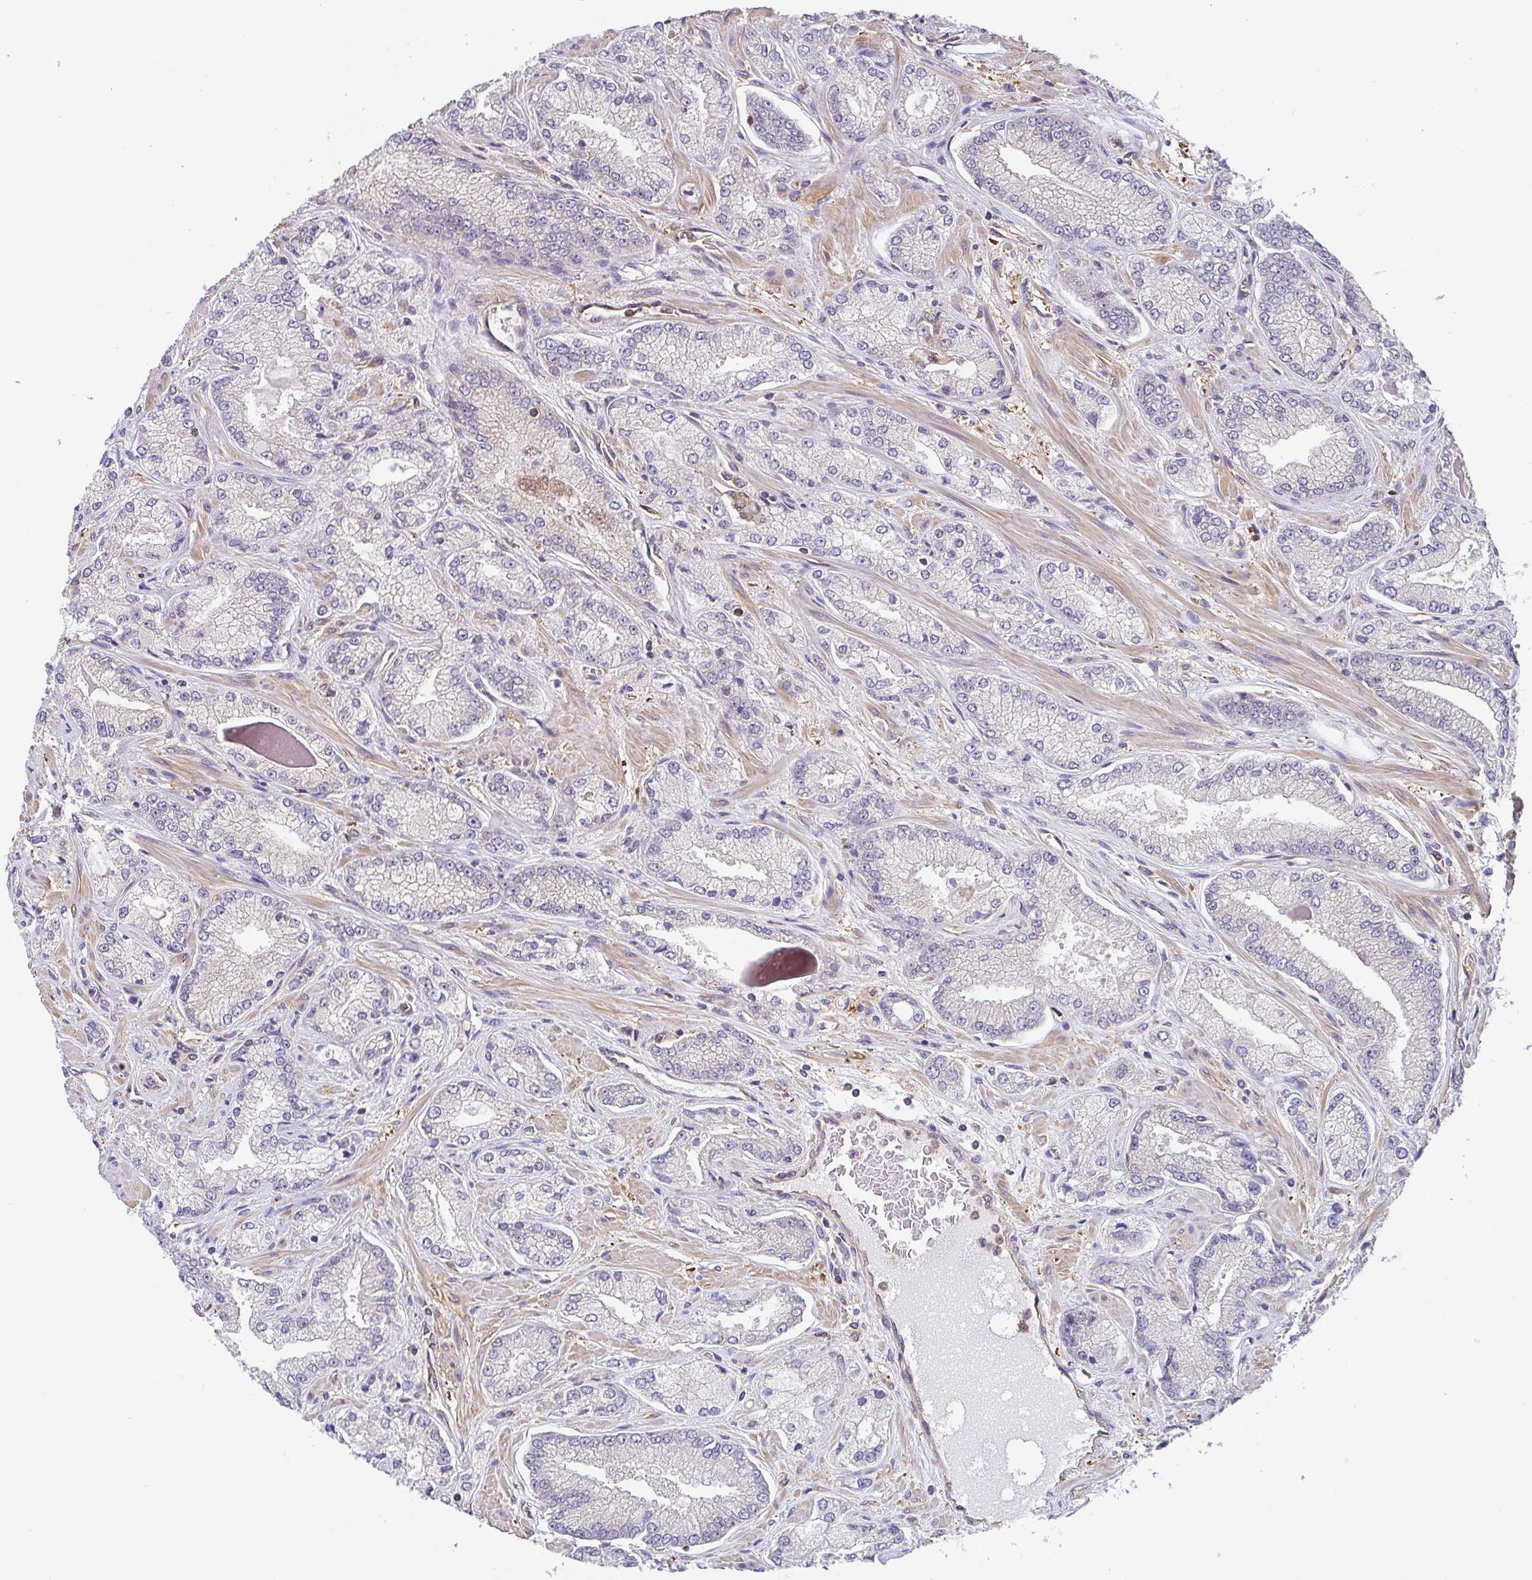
{"staining": {"intensity": "negative", "quantity": "none", "location": "none"}, "tissue": "prostate cancer", "cell_type": "Tumor cells", "image_type": "cancer", "snomed": [{"axis": "morphology", "description": "Normal tissue, NOS"}, {"axis": "morphology", "description": "Adenocarcinoma, High grade"}, {"axis": "topography", "description": "Prostate"}, {"axis": "topography", "description": "Peripheral nerve tissue"}], "caption": "The immunohistochemistry photomicrograph has no significant expression in tumor cells of adenocarcinoma (high-grade) (prostate) tissue. The staining was performed using DAB (3,3'-diaminobenzidine) to visualize the protein expression in brown, while the nuclei were stained in blue with hematoxylin (Magnification: 20x).", "gene": "TMEM229A", "patient": {"sex": "male", "age": 68}}